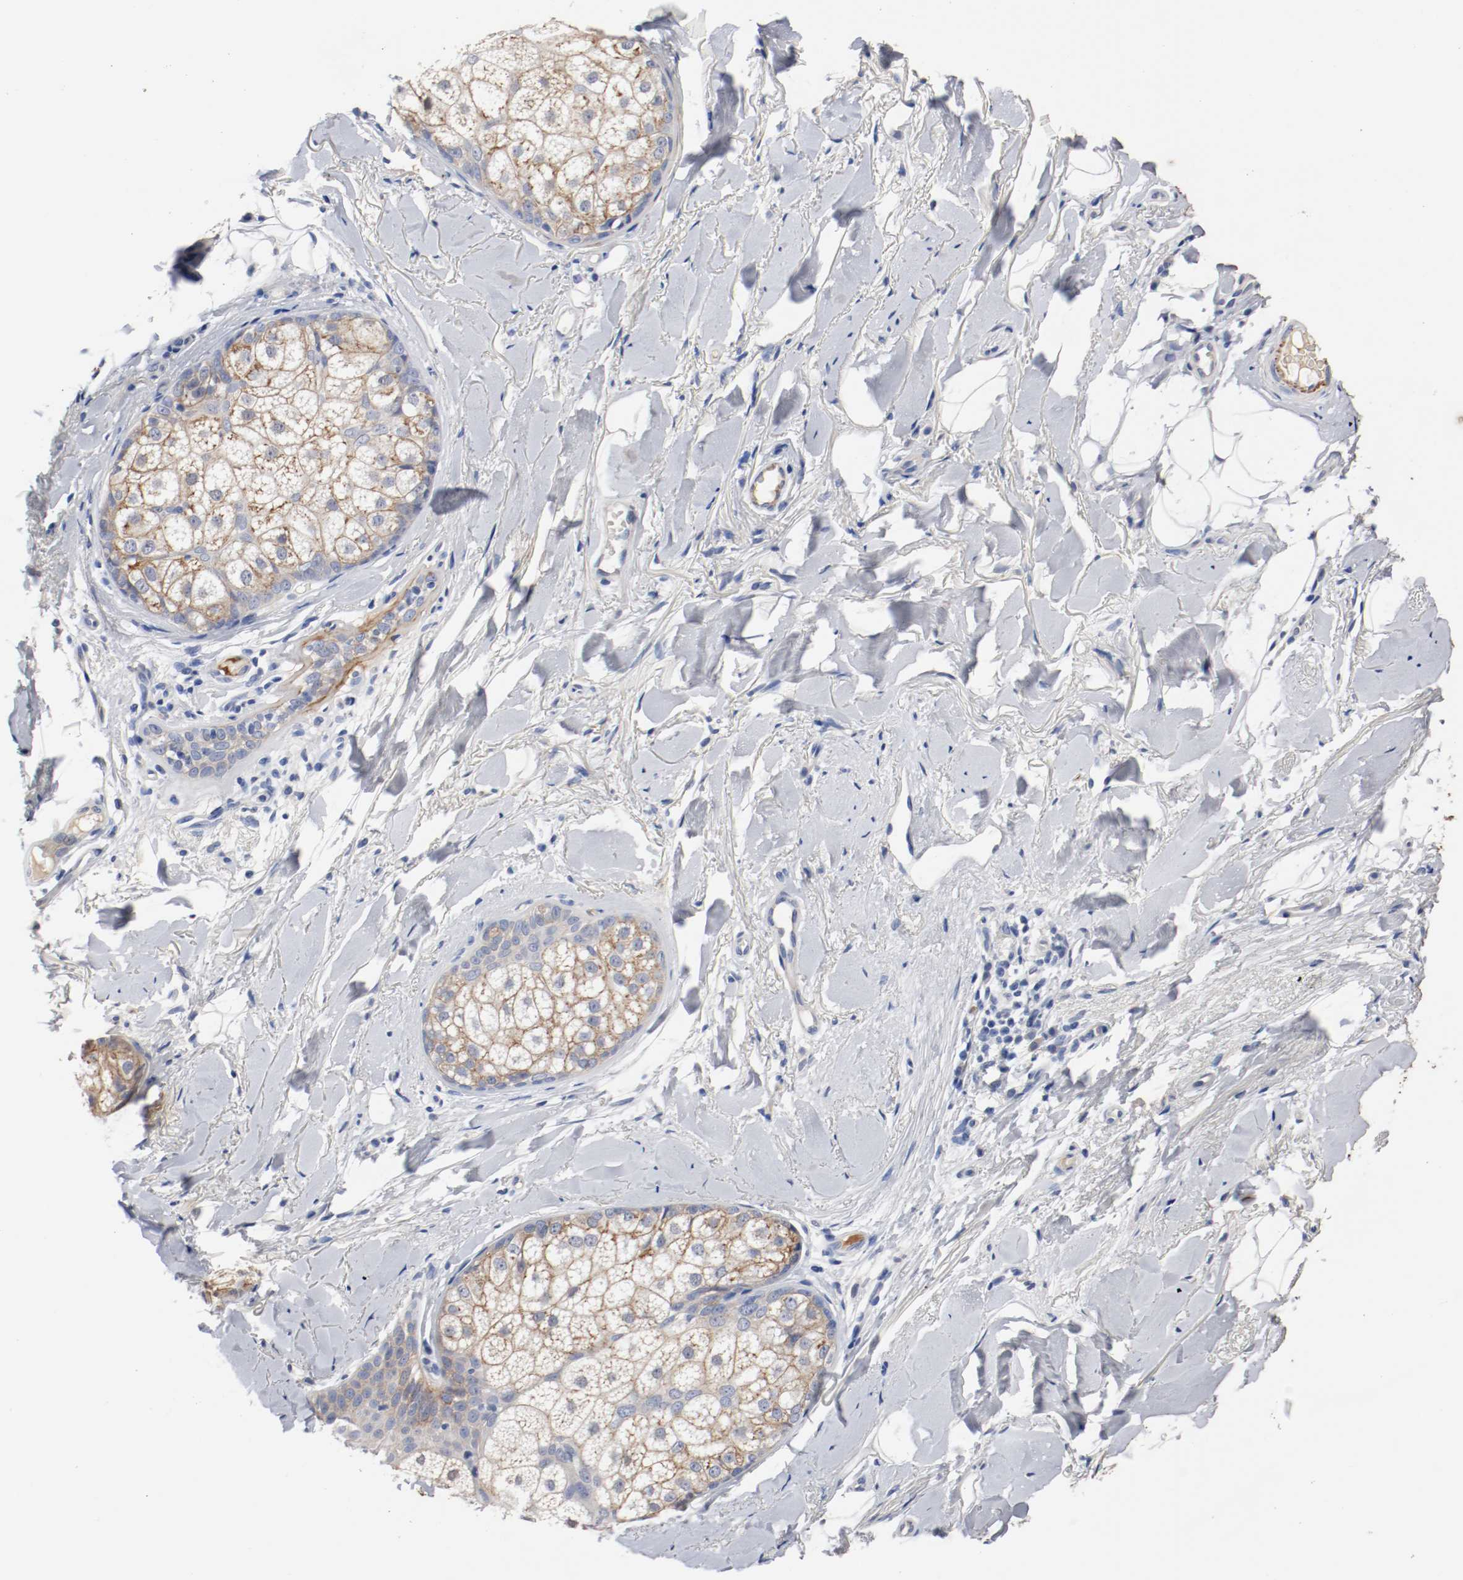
{"staining": {"intensity": "moderate", "quantity": "25%-75%", "location": "cytoplasmic/membranous"}, "tissue": "skin cancer", "cell_type": "Tumor cells", "image_type": "cancer", "snomed": [{"axis": "morphology", "description": "Normal tissue, NOS"}, {"axis": "morphology", "description": "Basal cell carcinoma"}, {"axis": "topography", "description": "Skin"}], "caption": "High-magnification brightfield microscopy of basal cell carcinoma (skin) stained with DAB (brown) and counterstained with hematoxylin (blue). tumor cells exhibit moderate cytoplasmic/membranous positivity is seen in approximately25%-75% of cells.", "gene": "TNC", "patient": {"sex": "female", "age": 69}}